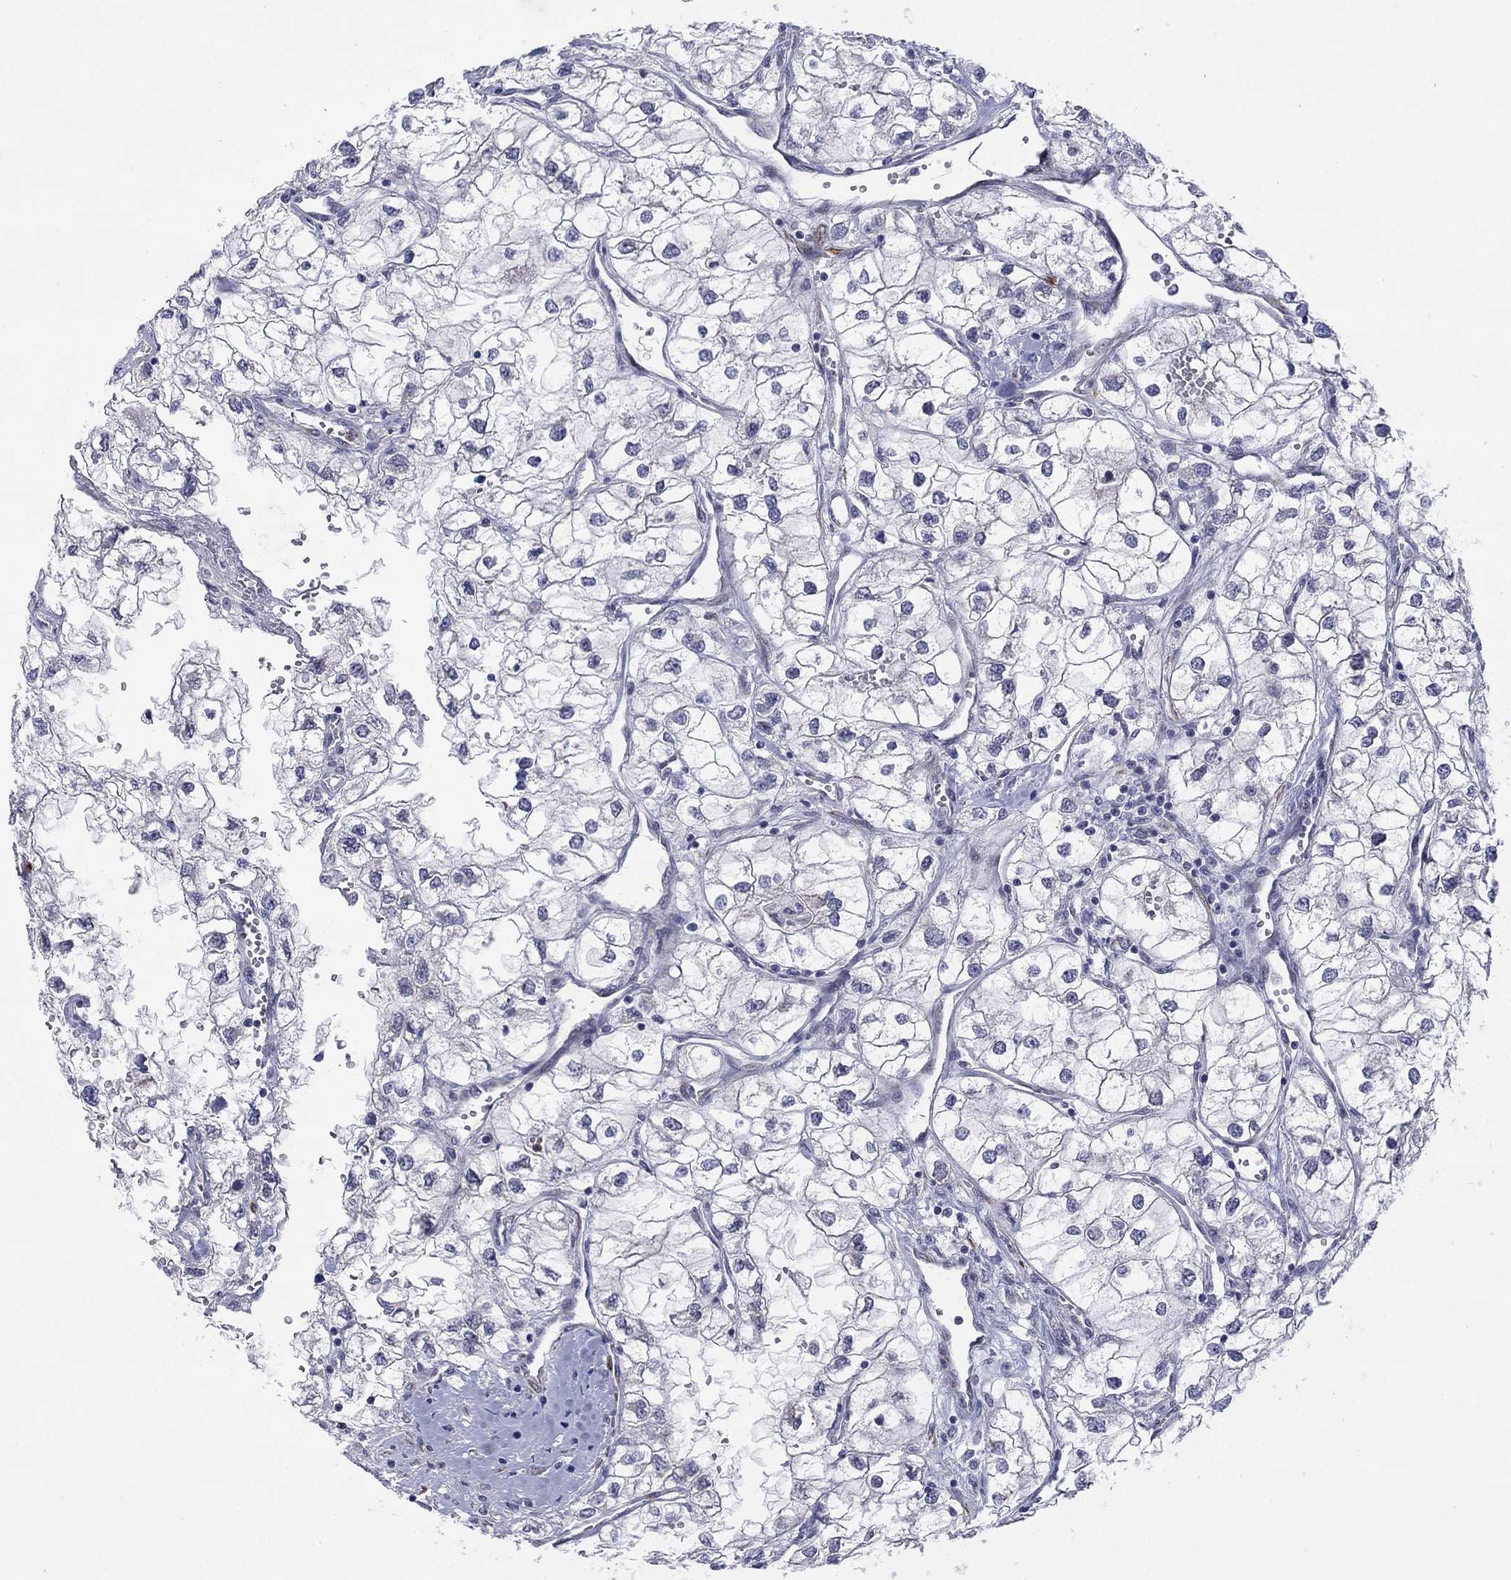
{"staining": {"intensity": "negative", "quantity": "none", "location": "none"}, "tissue": "renal cancer", "cell_type": "Tumor cells", "image_type": "cancer", "snomed": [{"axis": "morphology", "description": "Adenocarcinoma, NOS"}, {"axis": "topography", "description": "Kidney"}], "caption": "This is an immunohistochemistry (IHC) photomicrograph of human adenocarcinoma (renal). There is no positivity in tumor cells.", "gene": "TTC21B", "patient": {"sex": "male", "age": 59}}